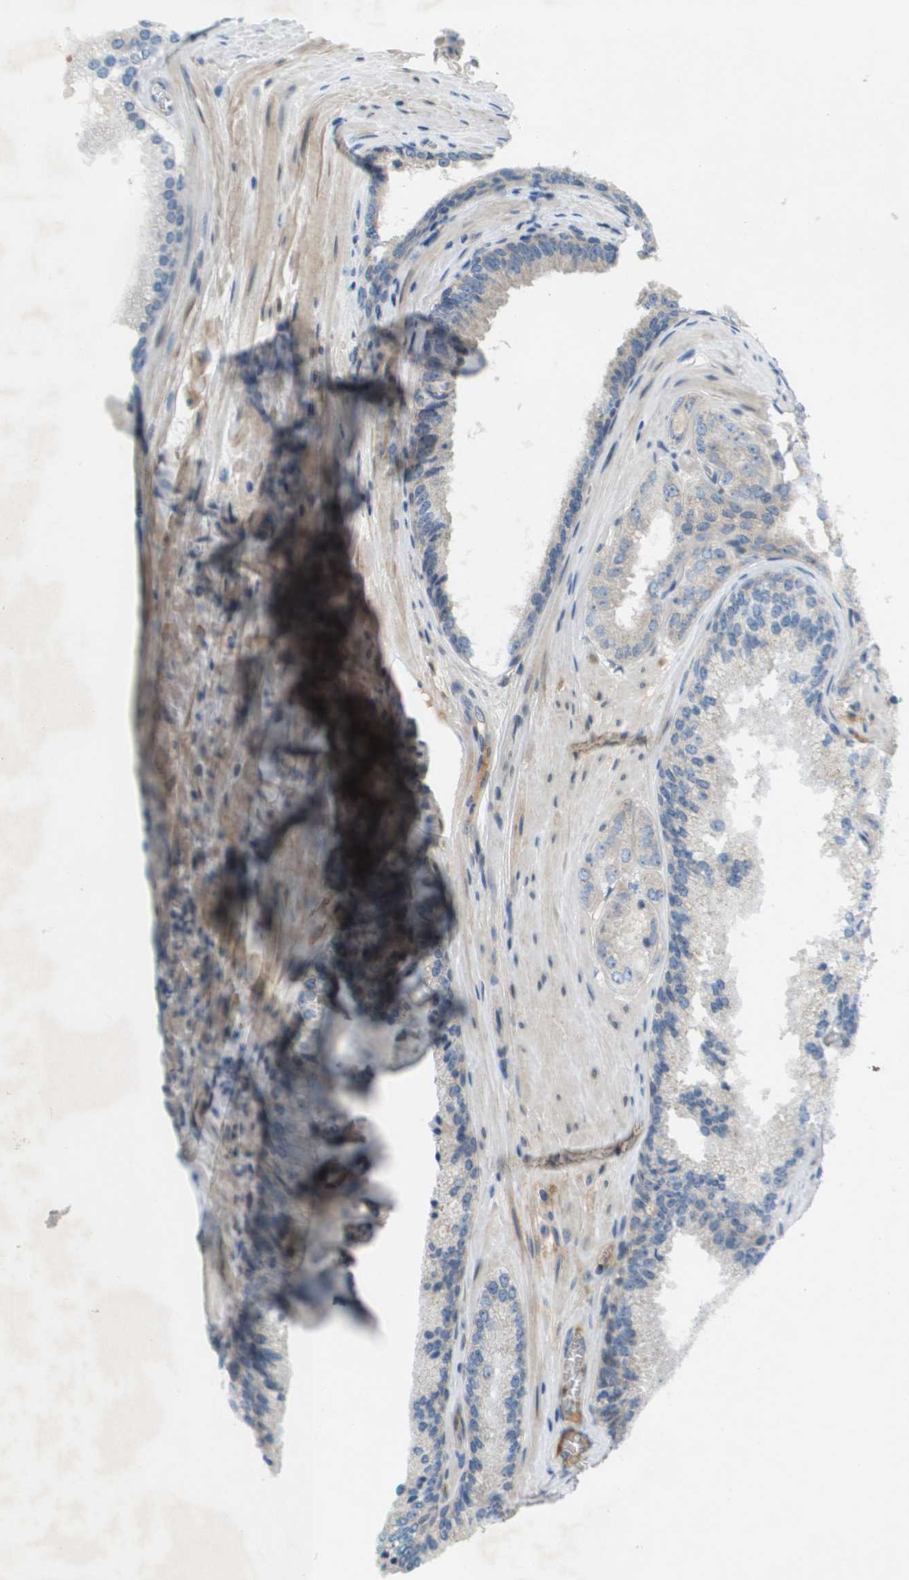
{"staining": {"intensity": "negative", "quantity": "none", "location": "none"}, "tissue": "prostate cancer", "cell_type": "Tumor cells", "image_type": "cancer", "snomed": [{"axis": "morphology", "description": "Adenocarcinoma, High grade"}, {"axis": "topography", "description": "Prostate"}], "caption": "An immunohistochemistry micrograph of adenocarcinoma (high-grade) (prostate) is shown. There is no staining in tumor cells of adenocarcinoma (high-grade) (prostate).", "gene": "CACNB4", "patient": {"sex": "male", "age": 65}}